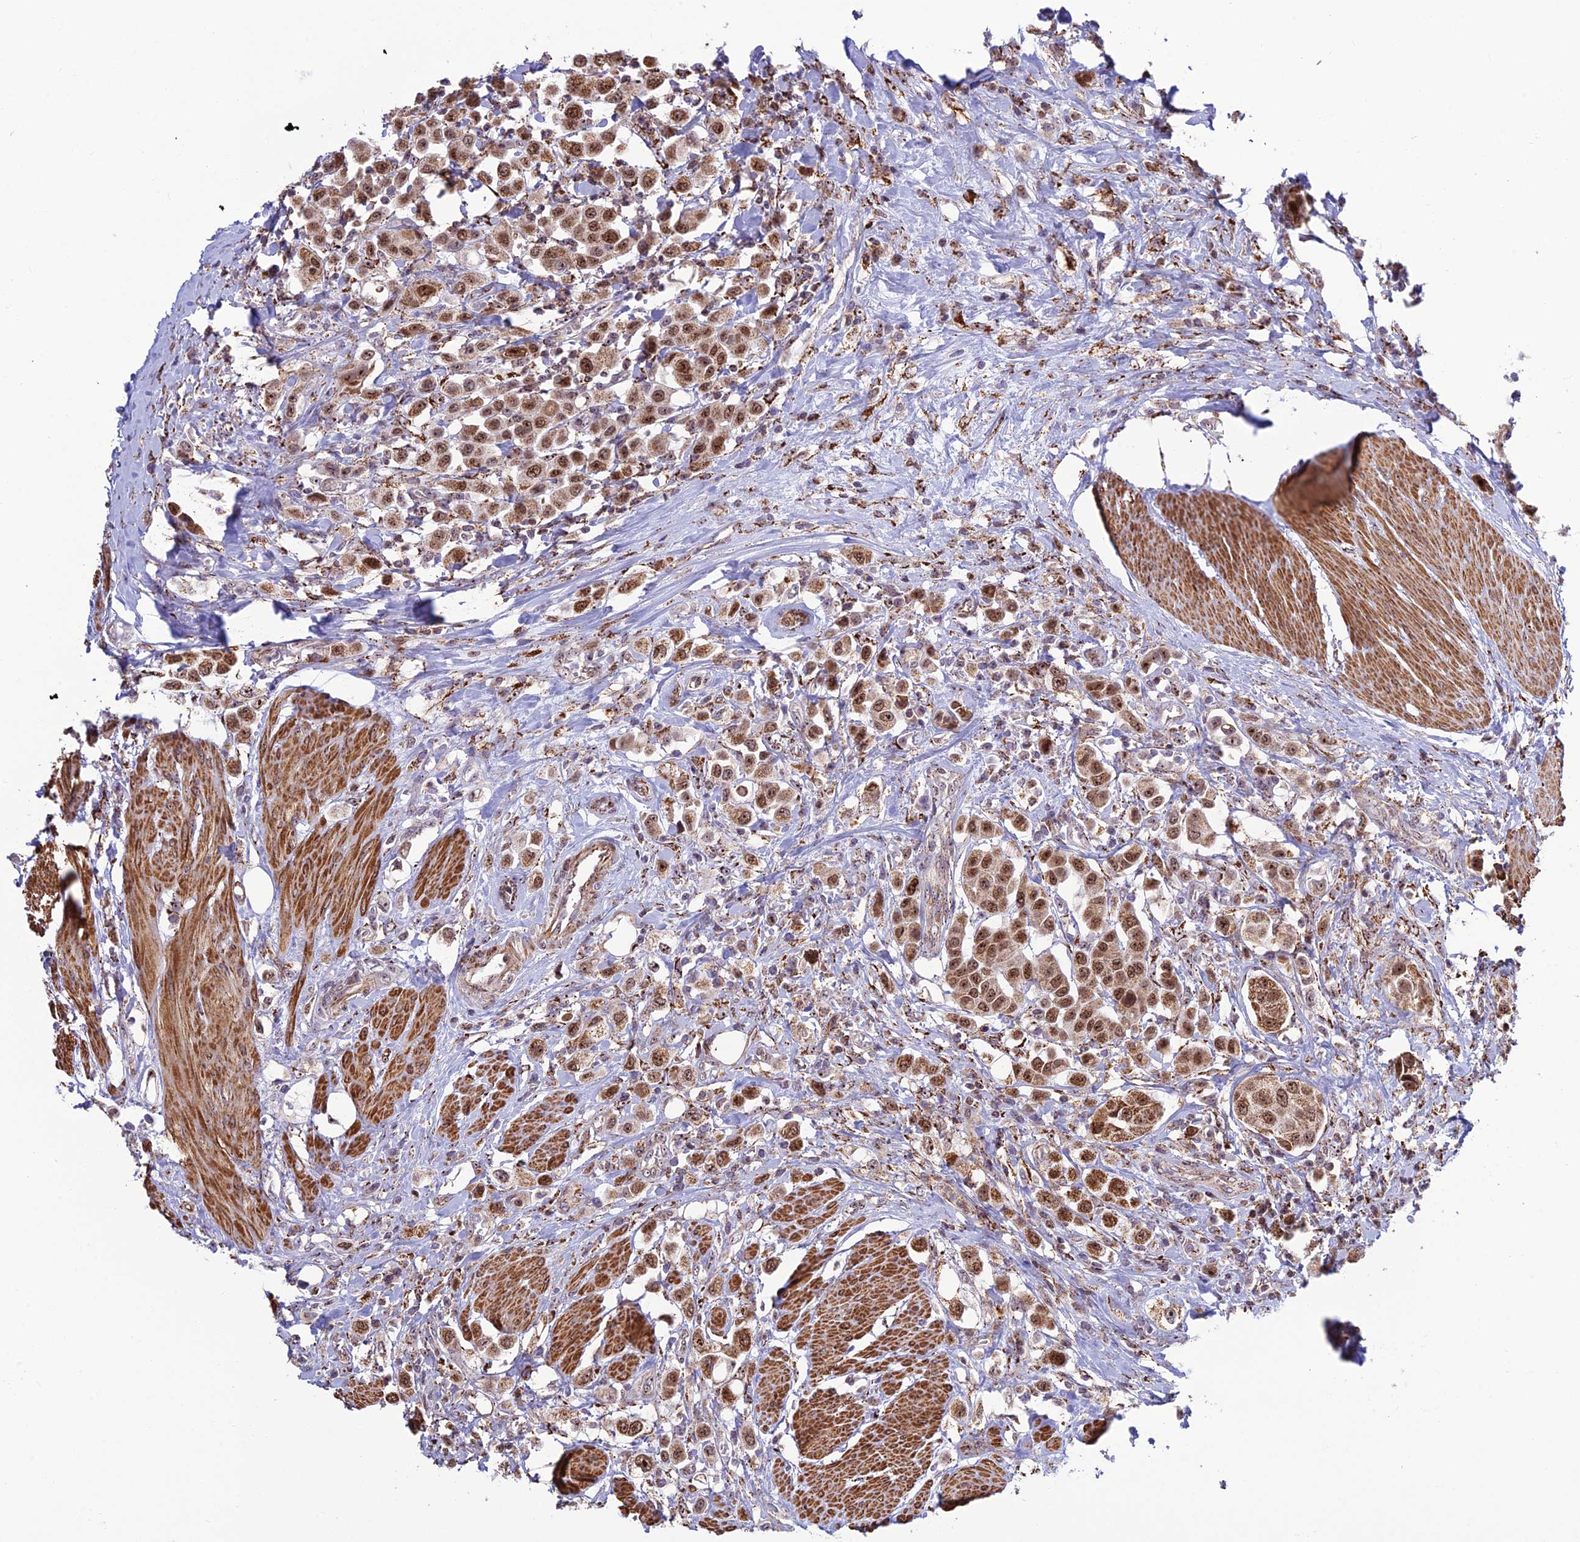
{"staining": {"intensity": "moderate", "quantity": ">75%", "location": "cytoplasmic/membranous,nuclear"}, "tissue": "urothelial cancer", "cell_type": "Tumor cells", "image_type": "cancer", "snomed": [{"axis": "morphology", "description": "Urothelial carcinoma, High grade"}, {"axis": "topography", "description": "Urinary bladder"}], "caption": "Moderate cytoplasmic/membranous and nuclear staining is seen in about >75% of tumor cells in high-grade urothelial carcinoma. The staining was performed using DAB (3,3'-diaminobenzidine) to visualize the protein expression in brown, while the nuclei were stained in blue with hematoxylin (Magnification: 20x).", "gene": "POLR1G", "patient": {"sex": "male", "age": 50}}